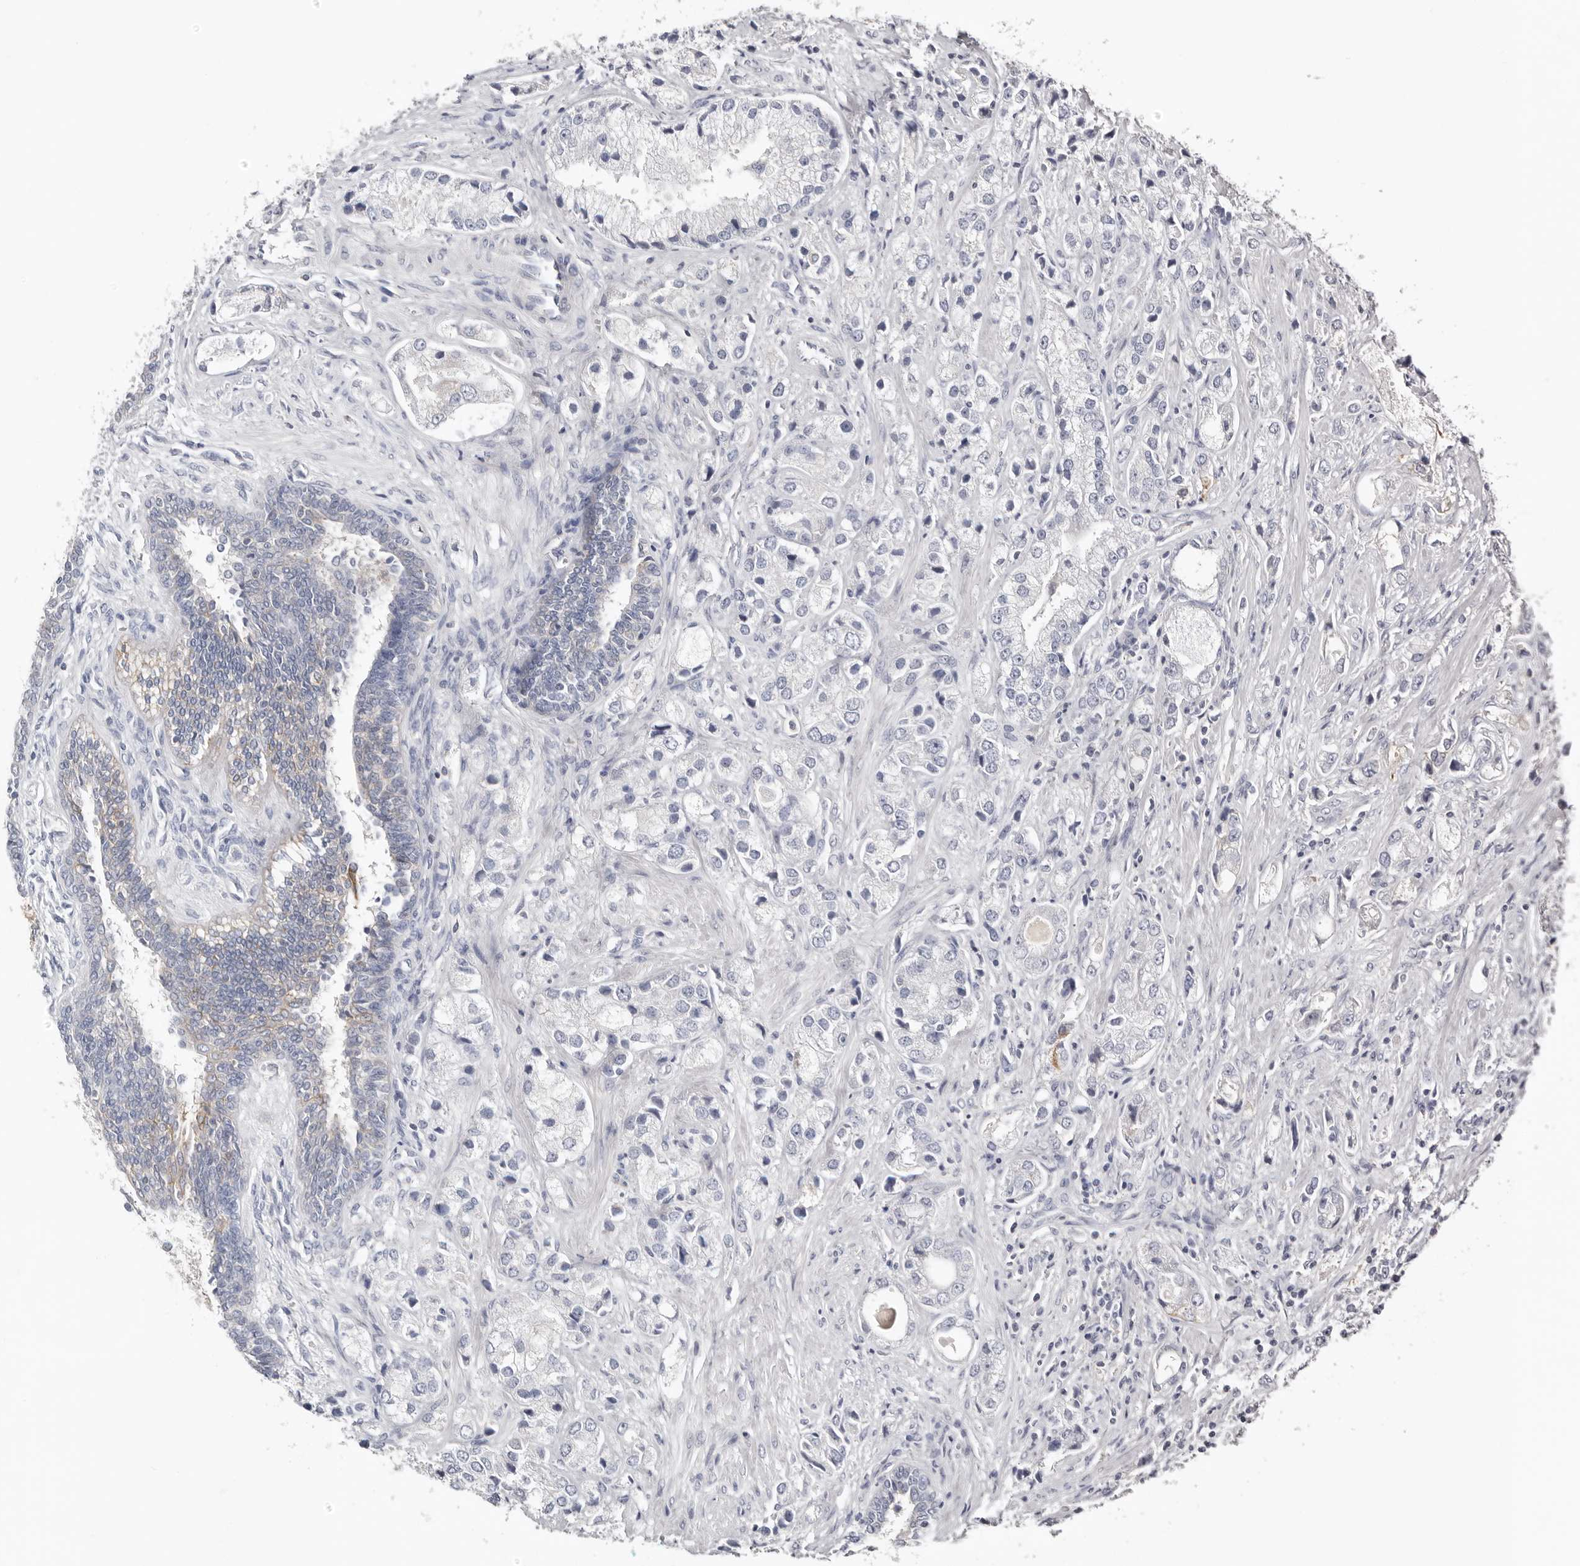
{"staining": {"intensity": "weak", "quantity": "<25%", "location": "cytoplasmic/membranous"}, "tissue": "prostate cancer", "cell_type": "Tumor cells", "image_type": "cancer", "snomed": [{"axis": "morphology", "description": "Adenocarcinoma, High grade"}, {"axis": "topography", "description": "Prostate"}], "caption": "The micrograph demonstrates no staining of tumor cells in prostate cancer (adenocarcinoma (high-grade)).", "gene": "S100A14", "patient": {"sex": "male", "age": 50}}